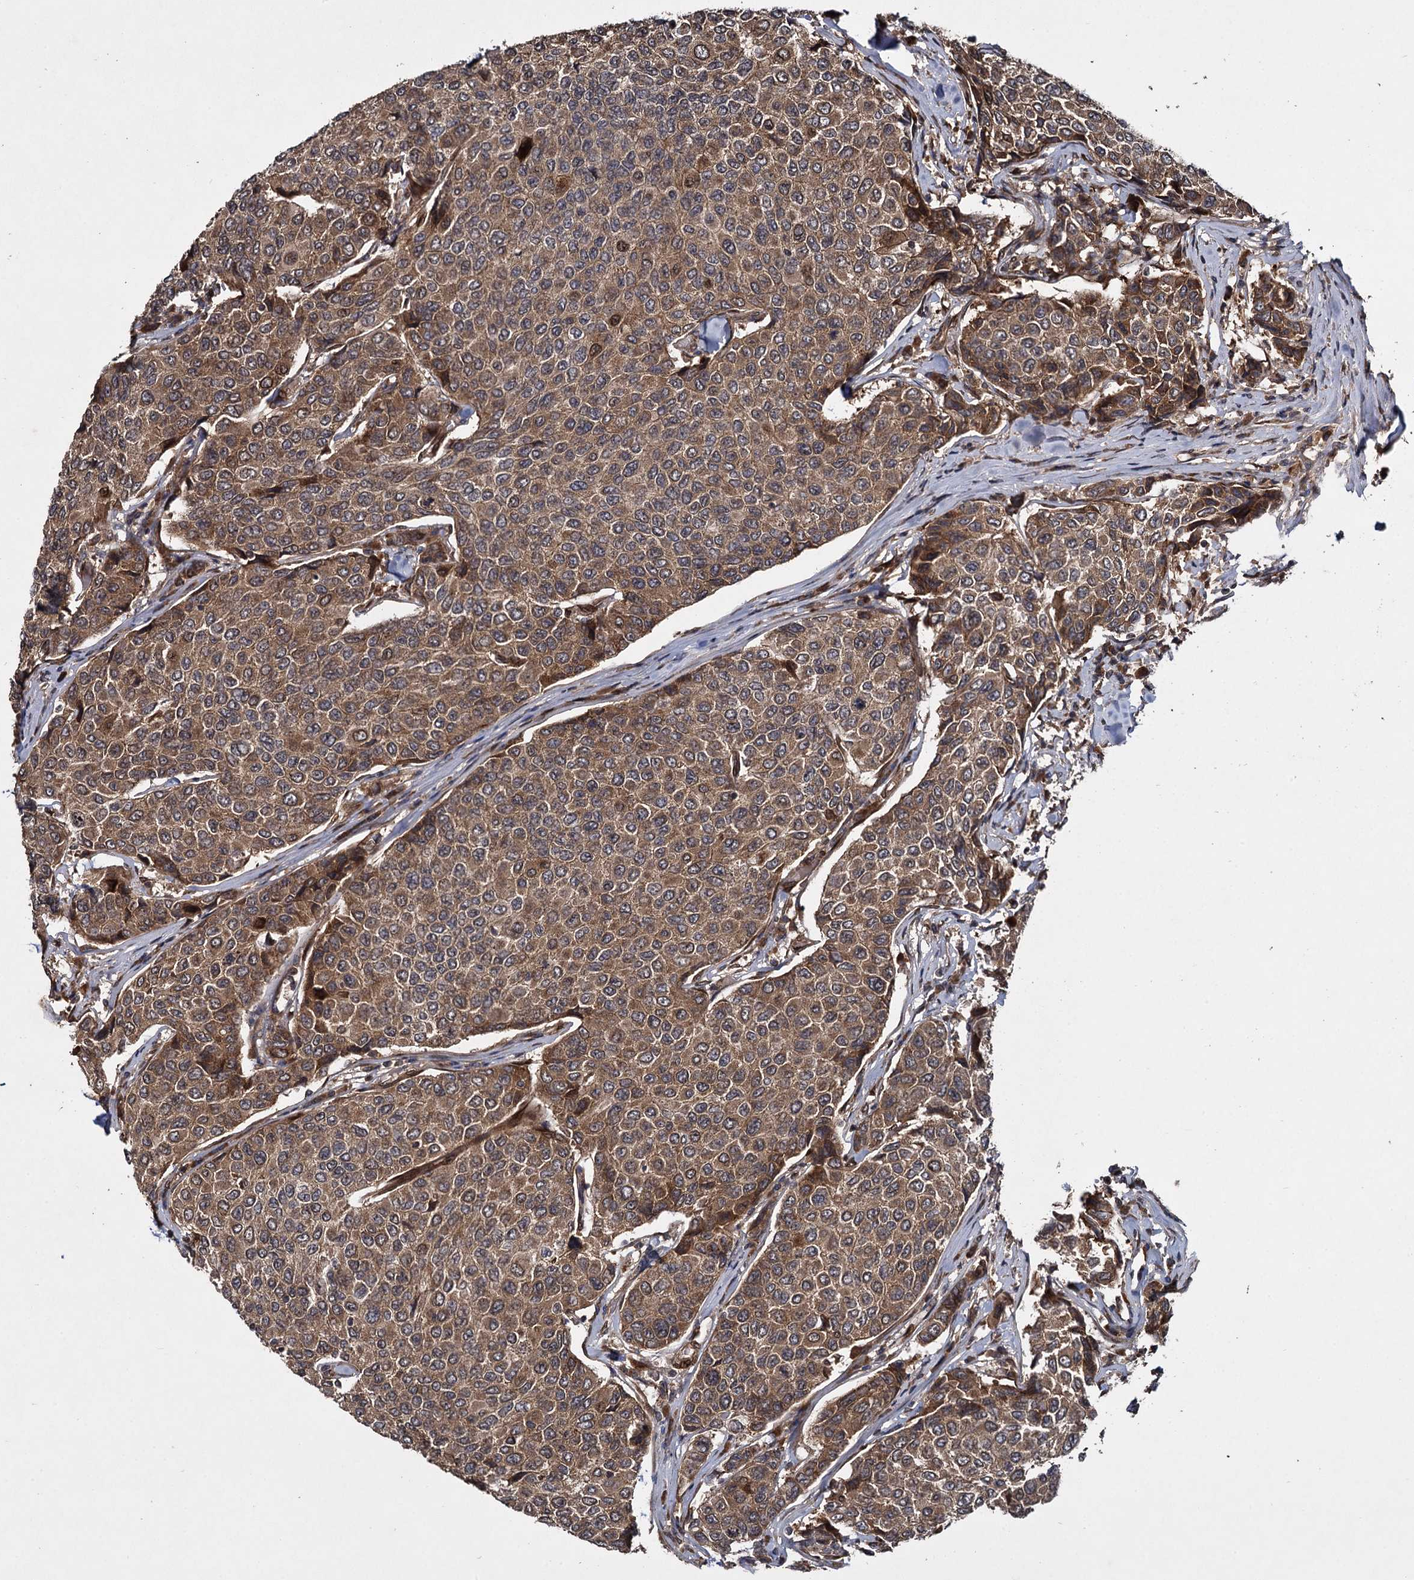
{"staining": {"intensity": "moderate", "quantity": ">75%", "location": "cytoplasmic/membranous"}, "tissue": "breast cancer", "cell_type": "Tumor cells", "image_type": "cancer", "snomed": [{"axis": "morphology", "description": "Duct carcinoma"}, {"axis": "topography", "description": "Breast"}], "caption": "Tumor cells show moderate cytoplasmic/membranous expression in approximately >75% of cells in breast cancer.", "gene": "DCP1B", "patient": {"sex": "female", "age": 55}}